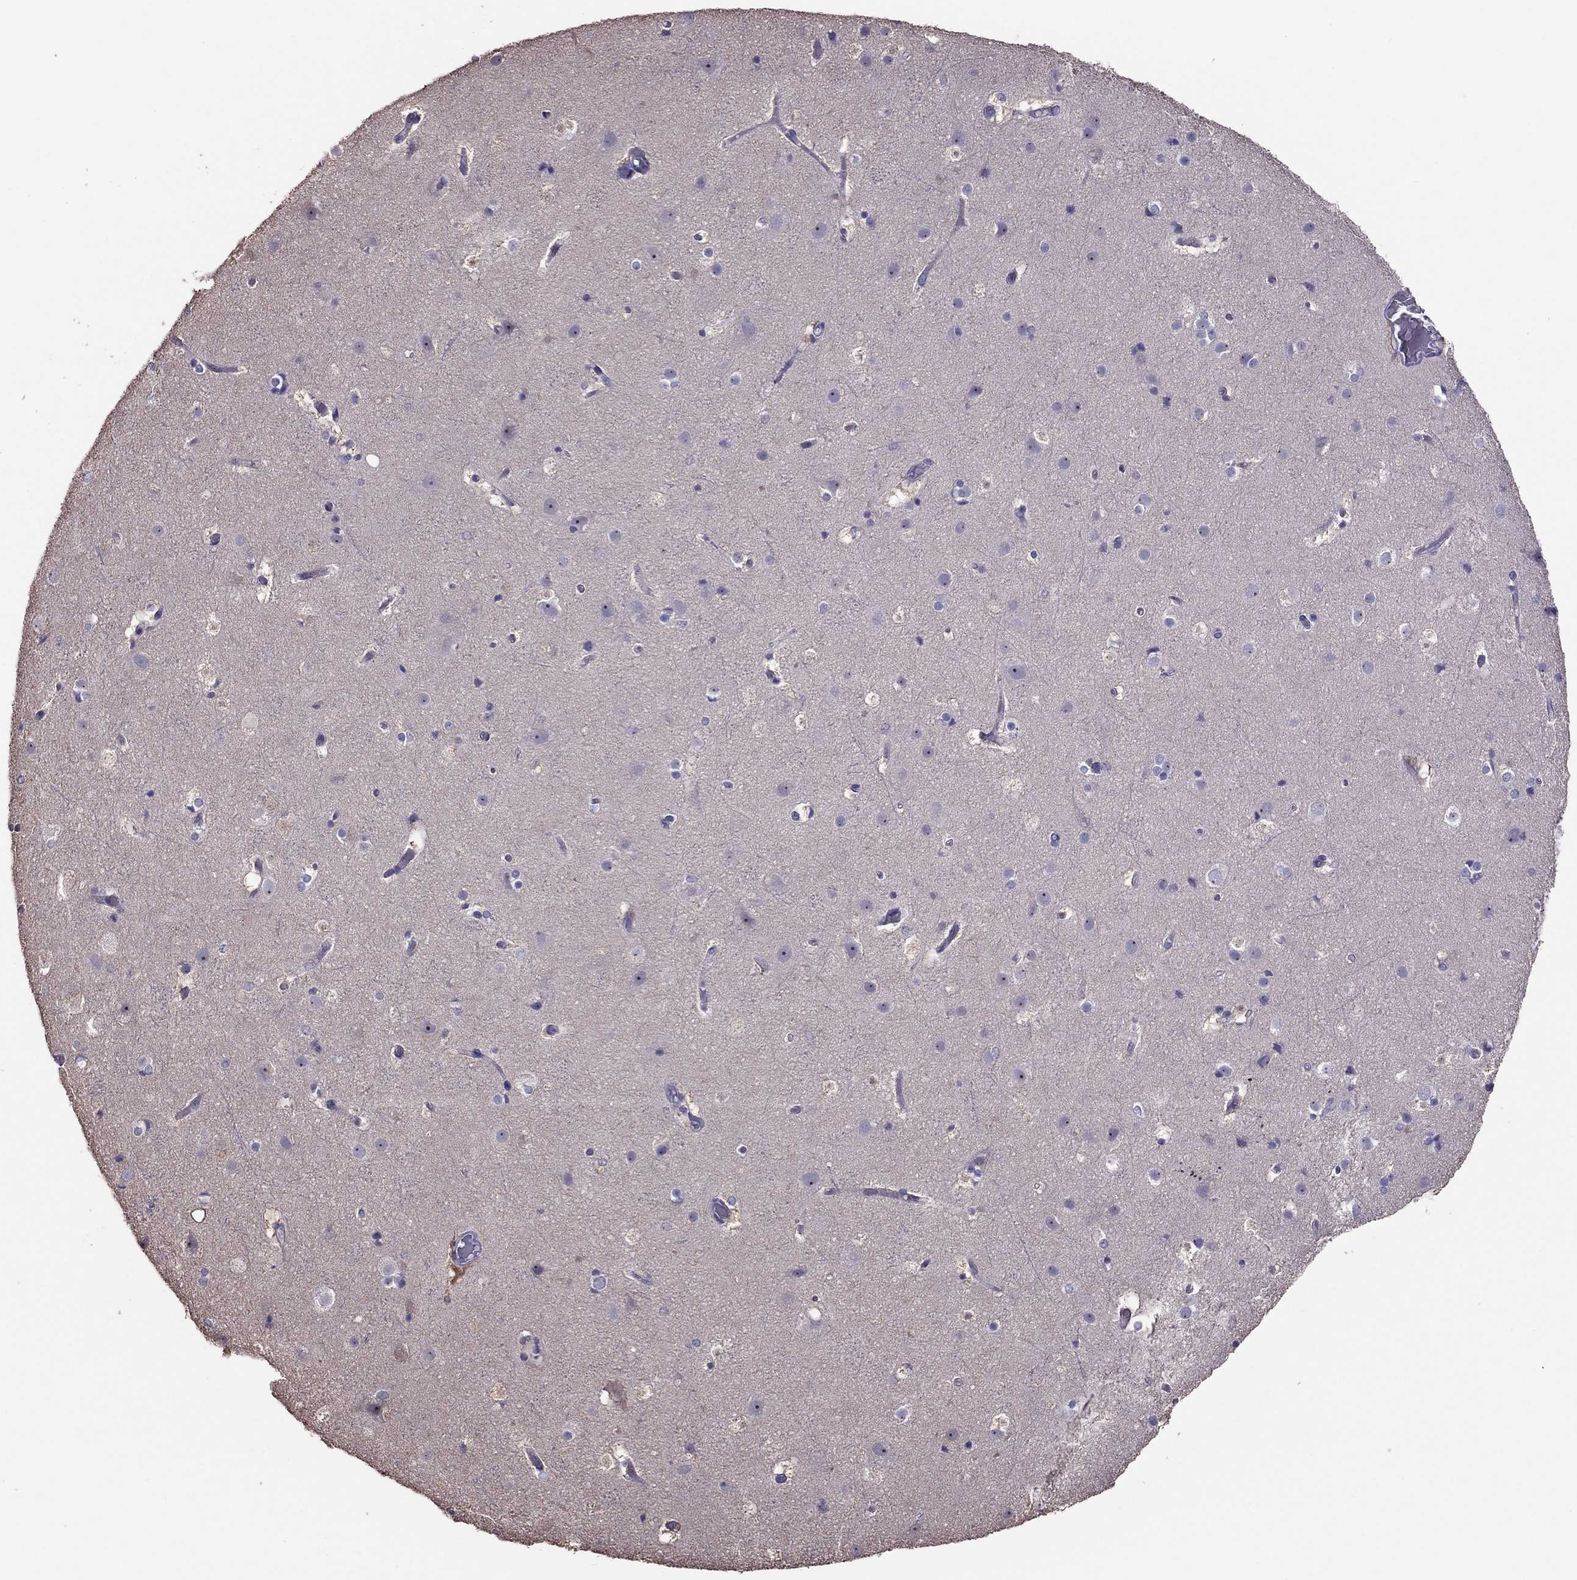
{"staining": {"intensity": "negative", "quantity": "none", "location": "none"}, "tissue": "cerebral cortex", "cell_type": "Endothelial cells", "image_type": "normal", "snomed": [{"axis": "morphology", "description": "Normal tissue, NOS"}, {"axis": "topography", "description": "Cerebral cortex"}], "caption": "Image shows no significant protein staining in endothelial cells of normal cerebral cortex.", "gene": "LRRC46", "patient": {"sex": "female", "age": 52}}